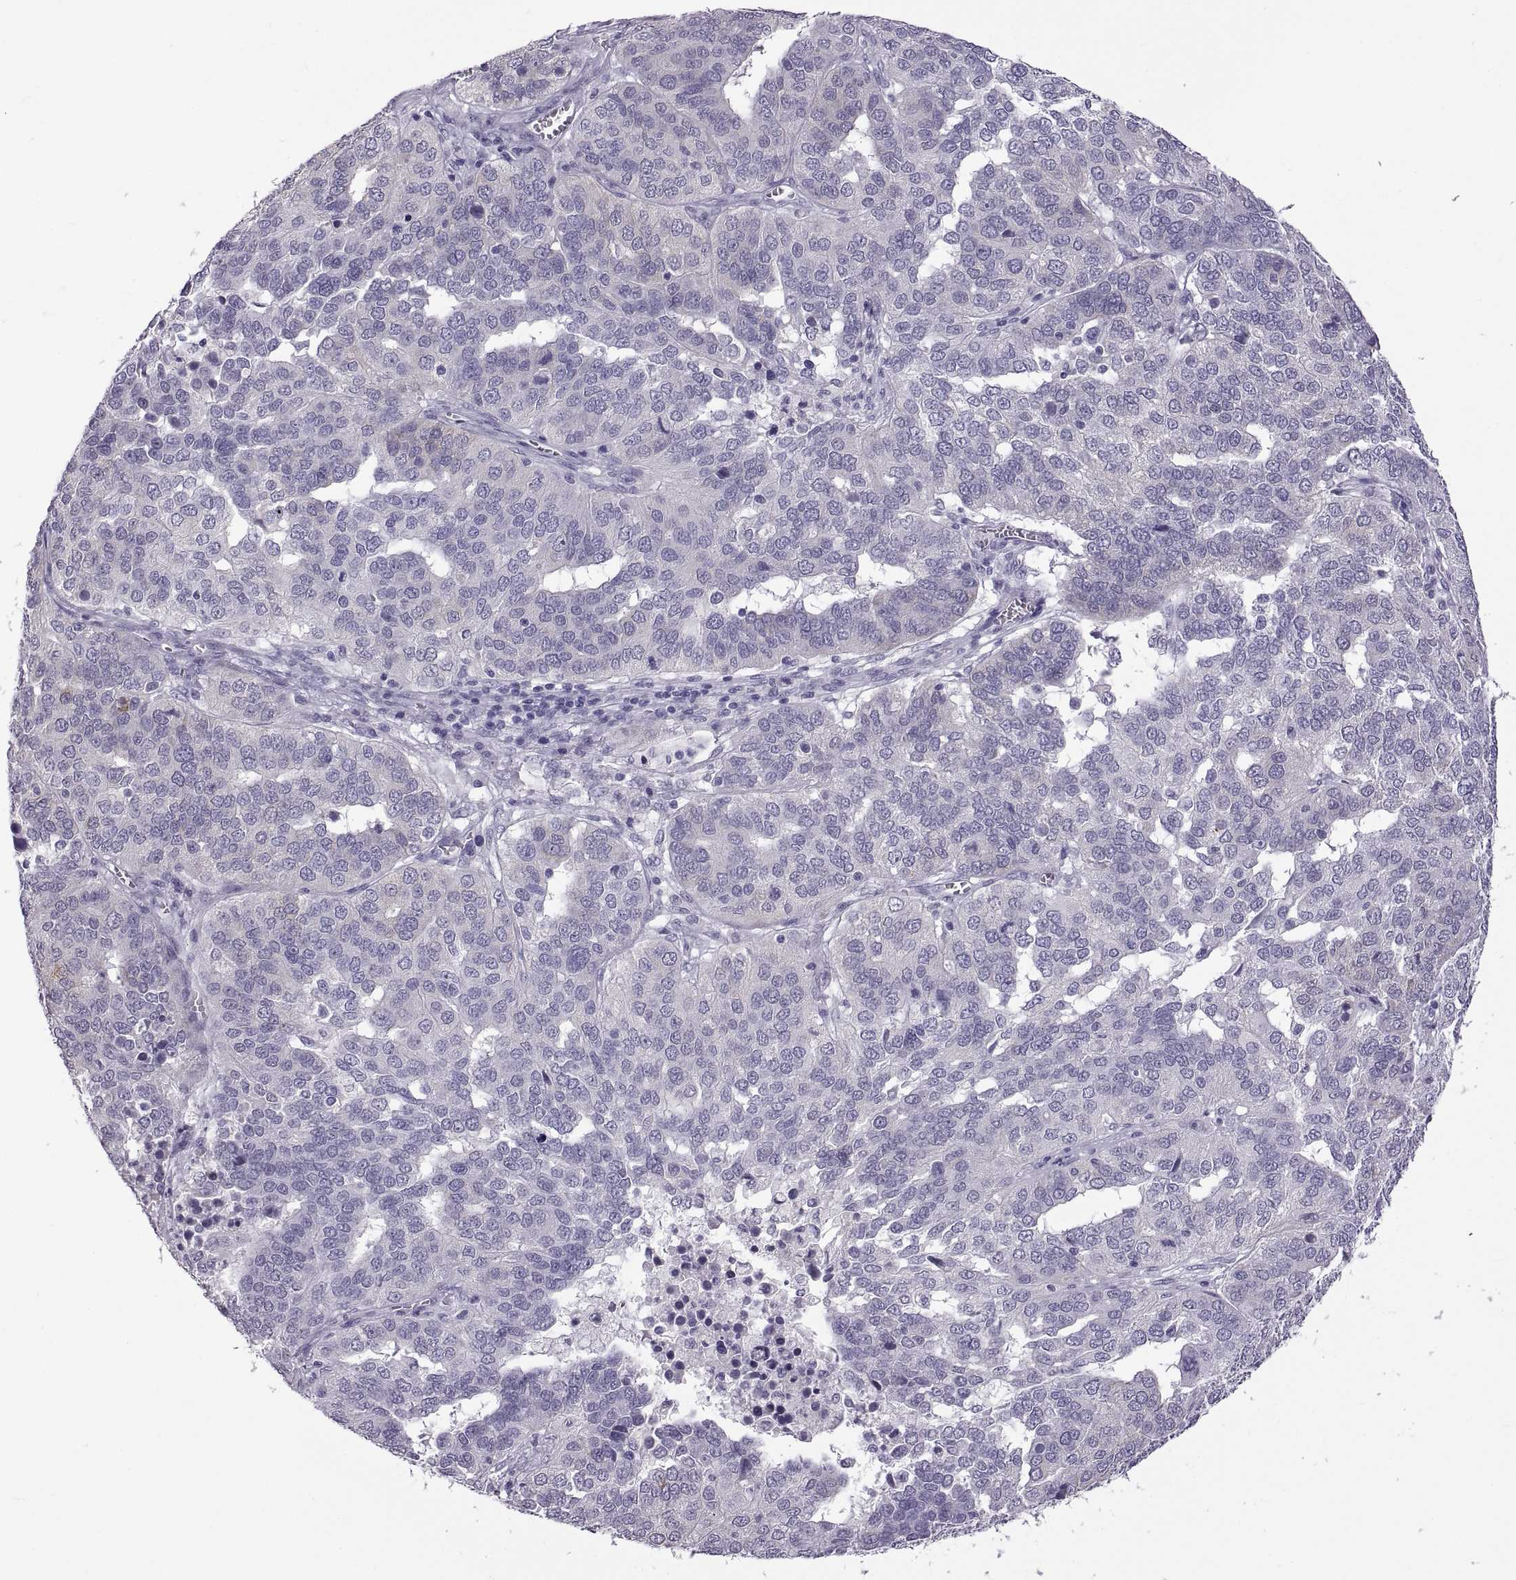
{"staining": {"intensity": "weak", "quantity": "<25%", "location": "cytoplasmic/membranous"}, "tissue": "ovarian cancer", "cell_type": "Tumor cells", "image_type": "cancer", "snomed": [{"axis": "morphology", "description": "Carcinoma, endometroid"}, {"axis": "topography", "description": "Soft tissue"}, {"axis": "topography", "description": "Ovary"}], "caption": "Immunohistochemistry histopathology image of human ovarian endometroid carcinoma stained for a protein (brown), which displays no staining in tumor cells.", "gene": "RDM1", "patient": {"sex": "female", "age": 52}}